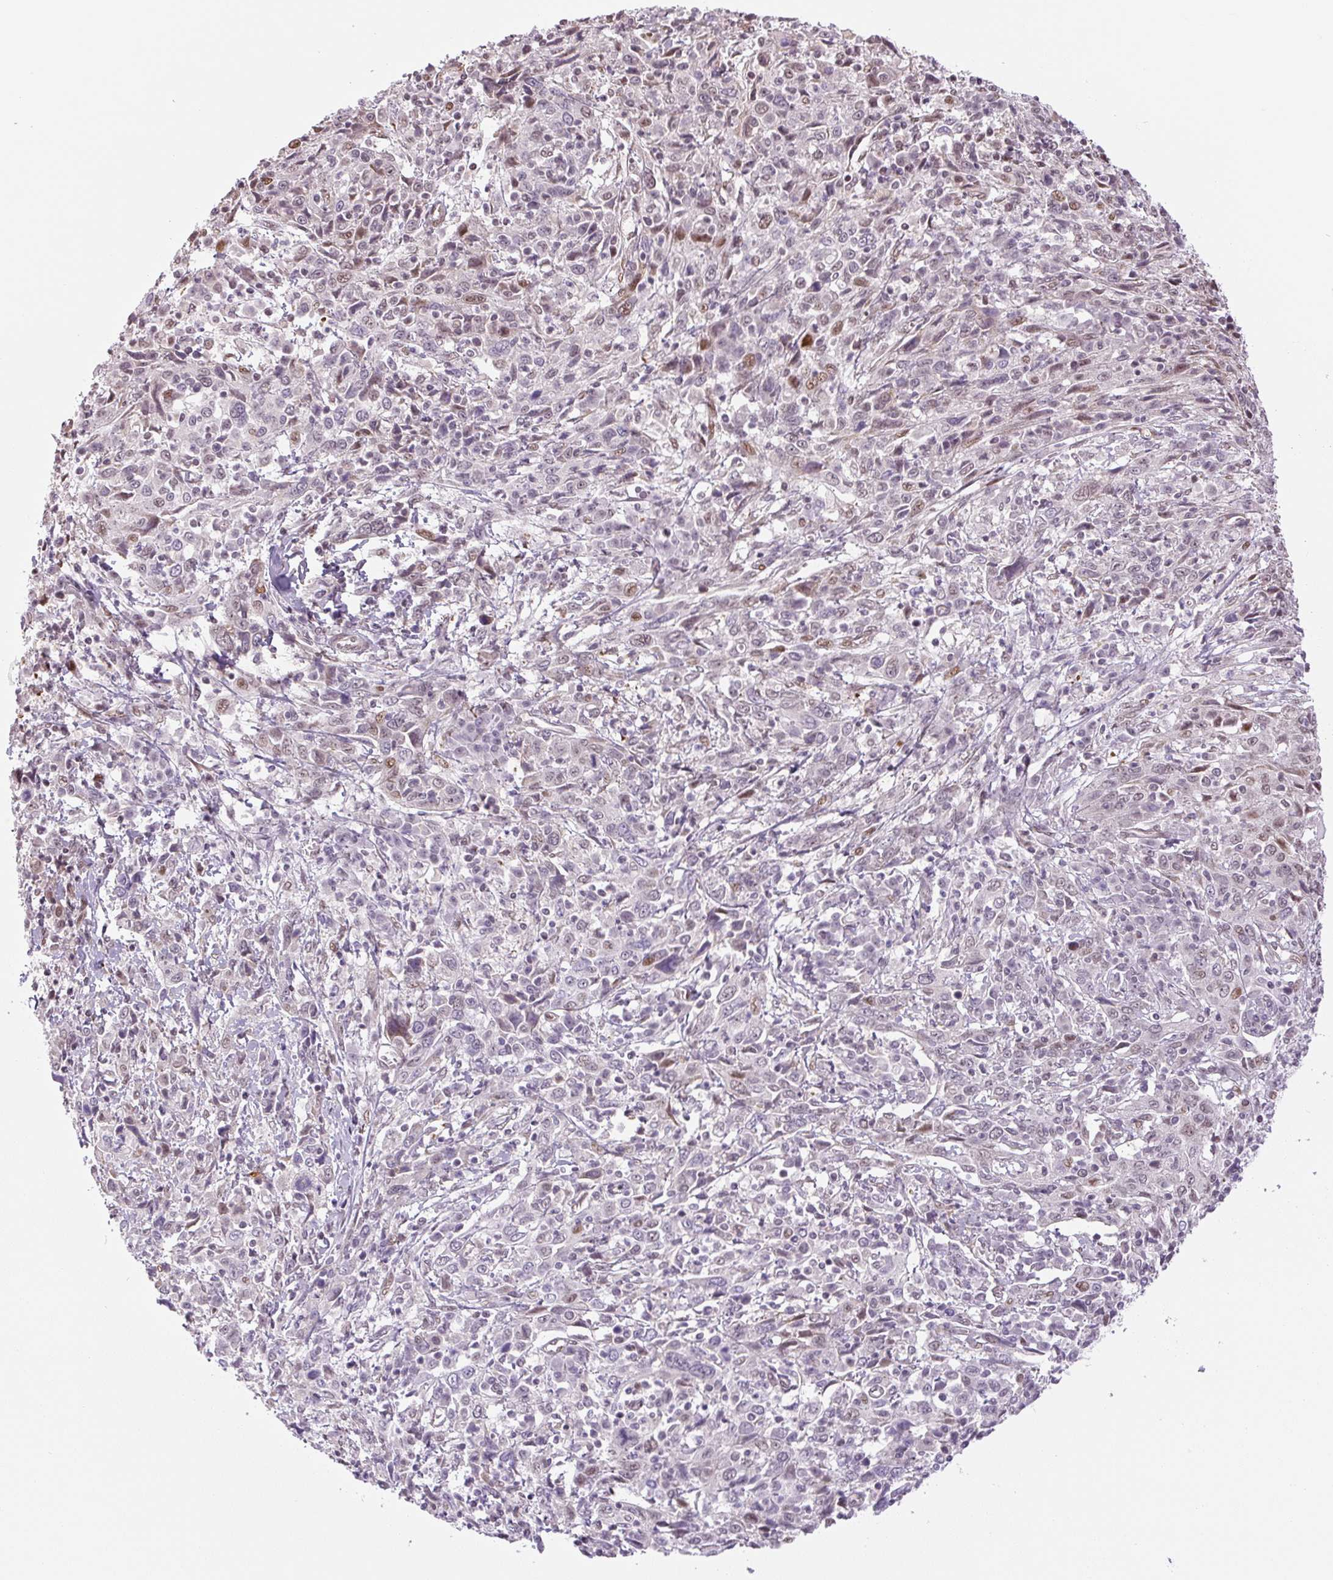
{"staining": {"intensity": "moderate", "quantity": "25%-75%", "location": "nuclear"}, "tissue": "cervical cancer", "cell_type": "Tumor cells", "image_type": "cancer", "snomed": [{"axis": "morphology", "description": "Squamous cell carcinoma, NOS"}, {"axis": "topography", "description": "Cervix"}], "caption": "Immunohistochemistry (IHC) staining of cervical cancer (squamous cell carcinoma), which shows medium levels of moderate nuclear expression in approximately 25%-75% of tumor cells indicating moderate nuclear protein expression. The staining was performed using DAB (brown) for protein detection and nuclei were counterstained in hematoxylin (blue).", "gene": "TCFL5", "patient": {"sex": "female", "age": 46}}